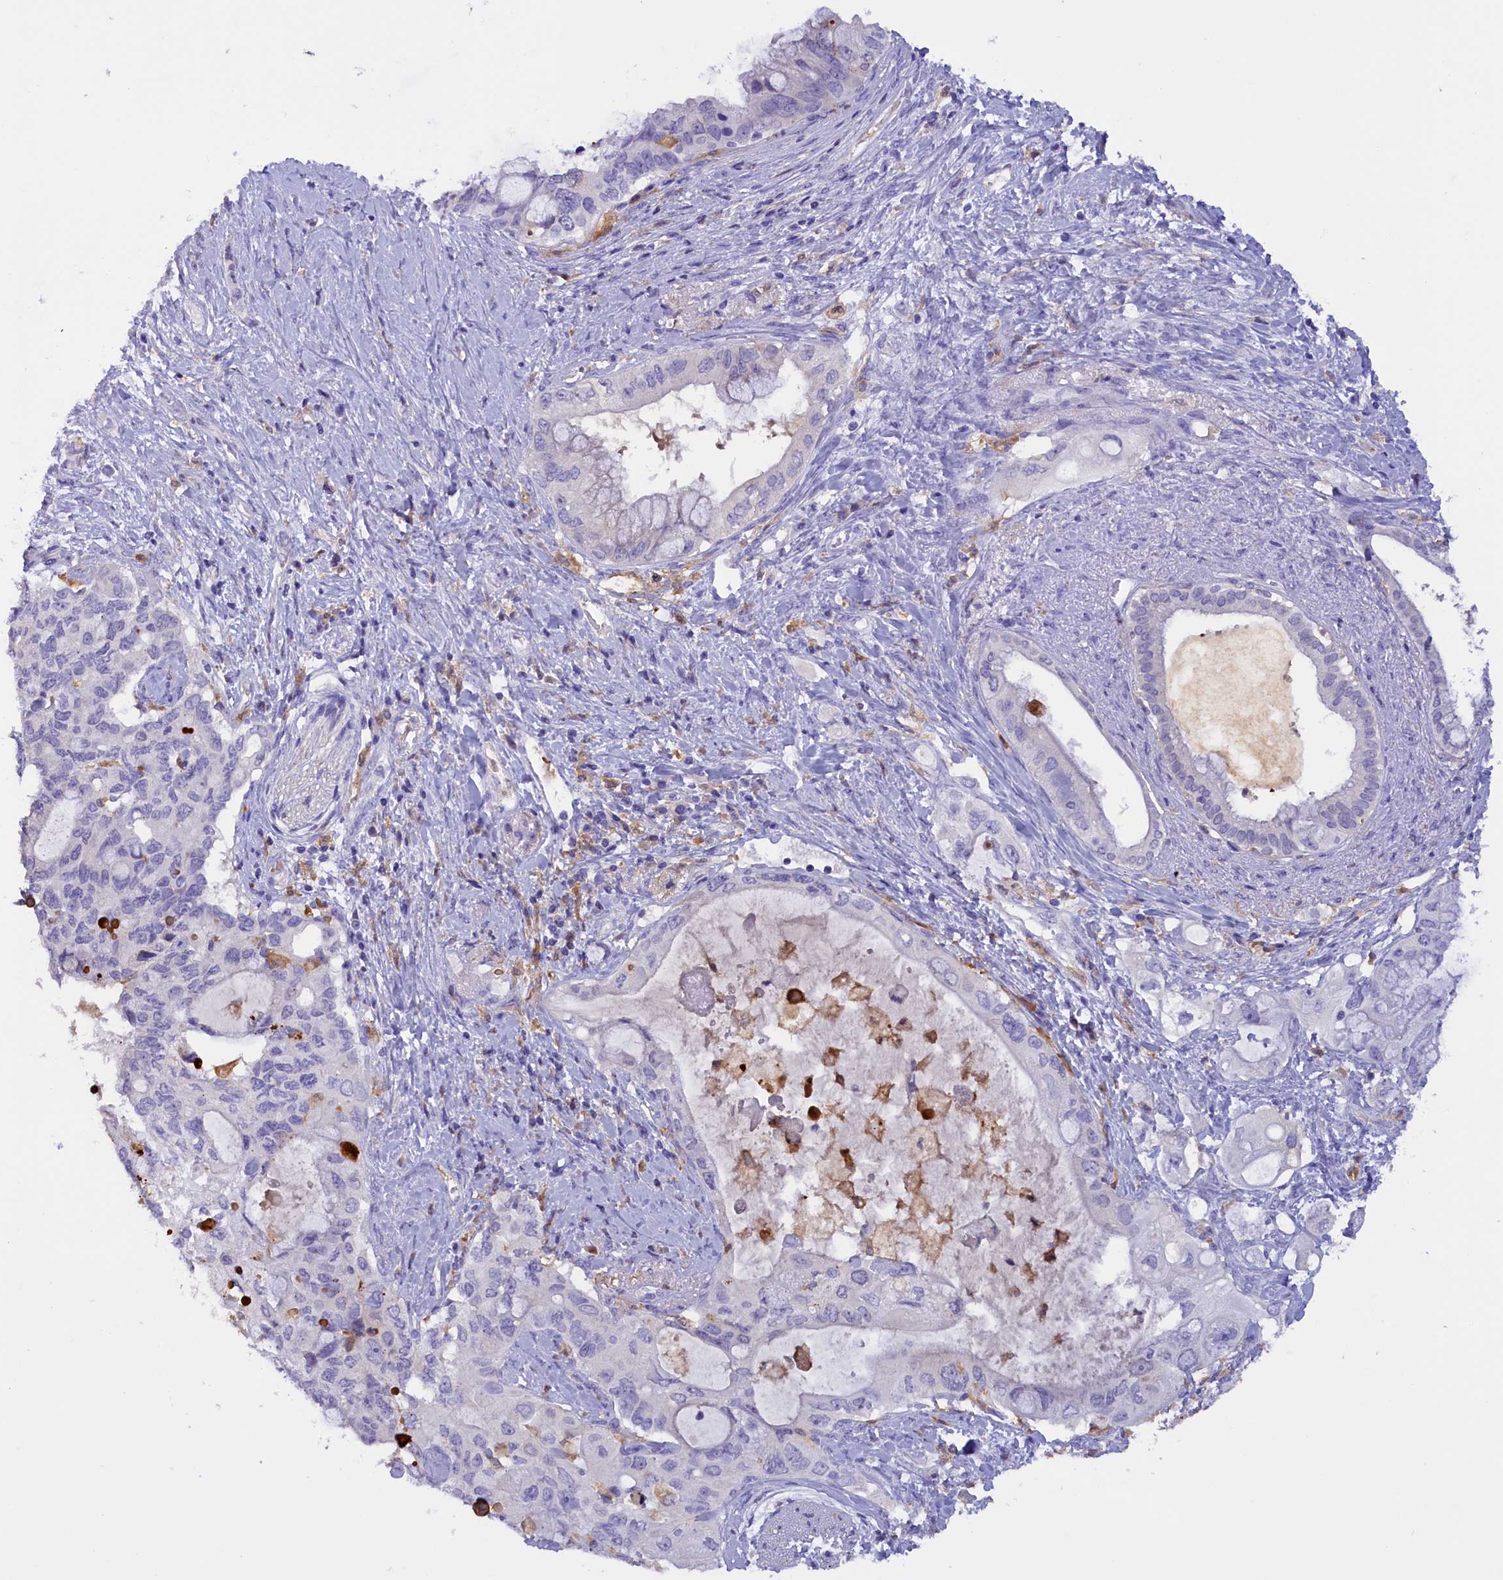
{"staining": {"intensity": "negative", "quantity": "none", "location": "none"}, "tissue": "pancreatic cancer", "cell_type": "Tumor cells", "image_type": "cancer", "snomed": [{"axis": "morphology", "description": "Adenocarcinoma, NOS"}, {"axis": "topography", "description": "Pancreas"}], "caption": "The histopathology image displays no staining of tumor cells in adenocarcinoma (pancreatic).", "gene": "FAM149B1", "patient": {"sex": "female", "age": 56}}